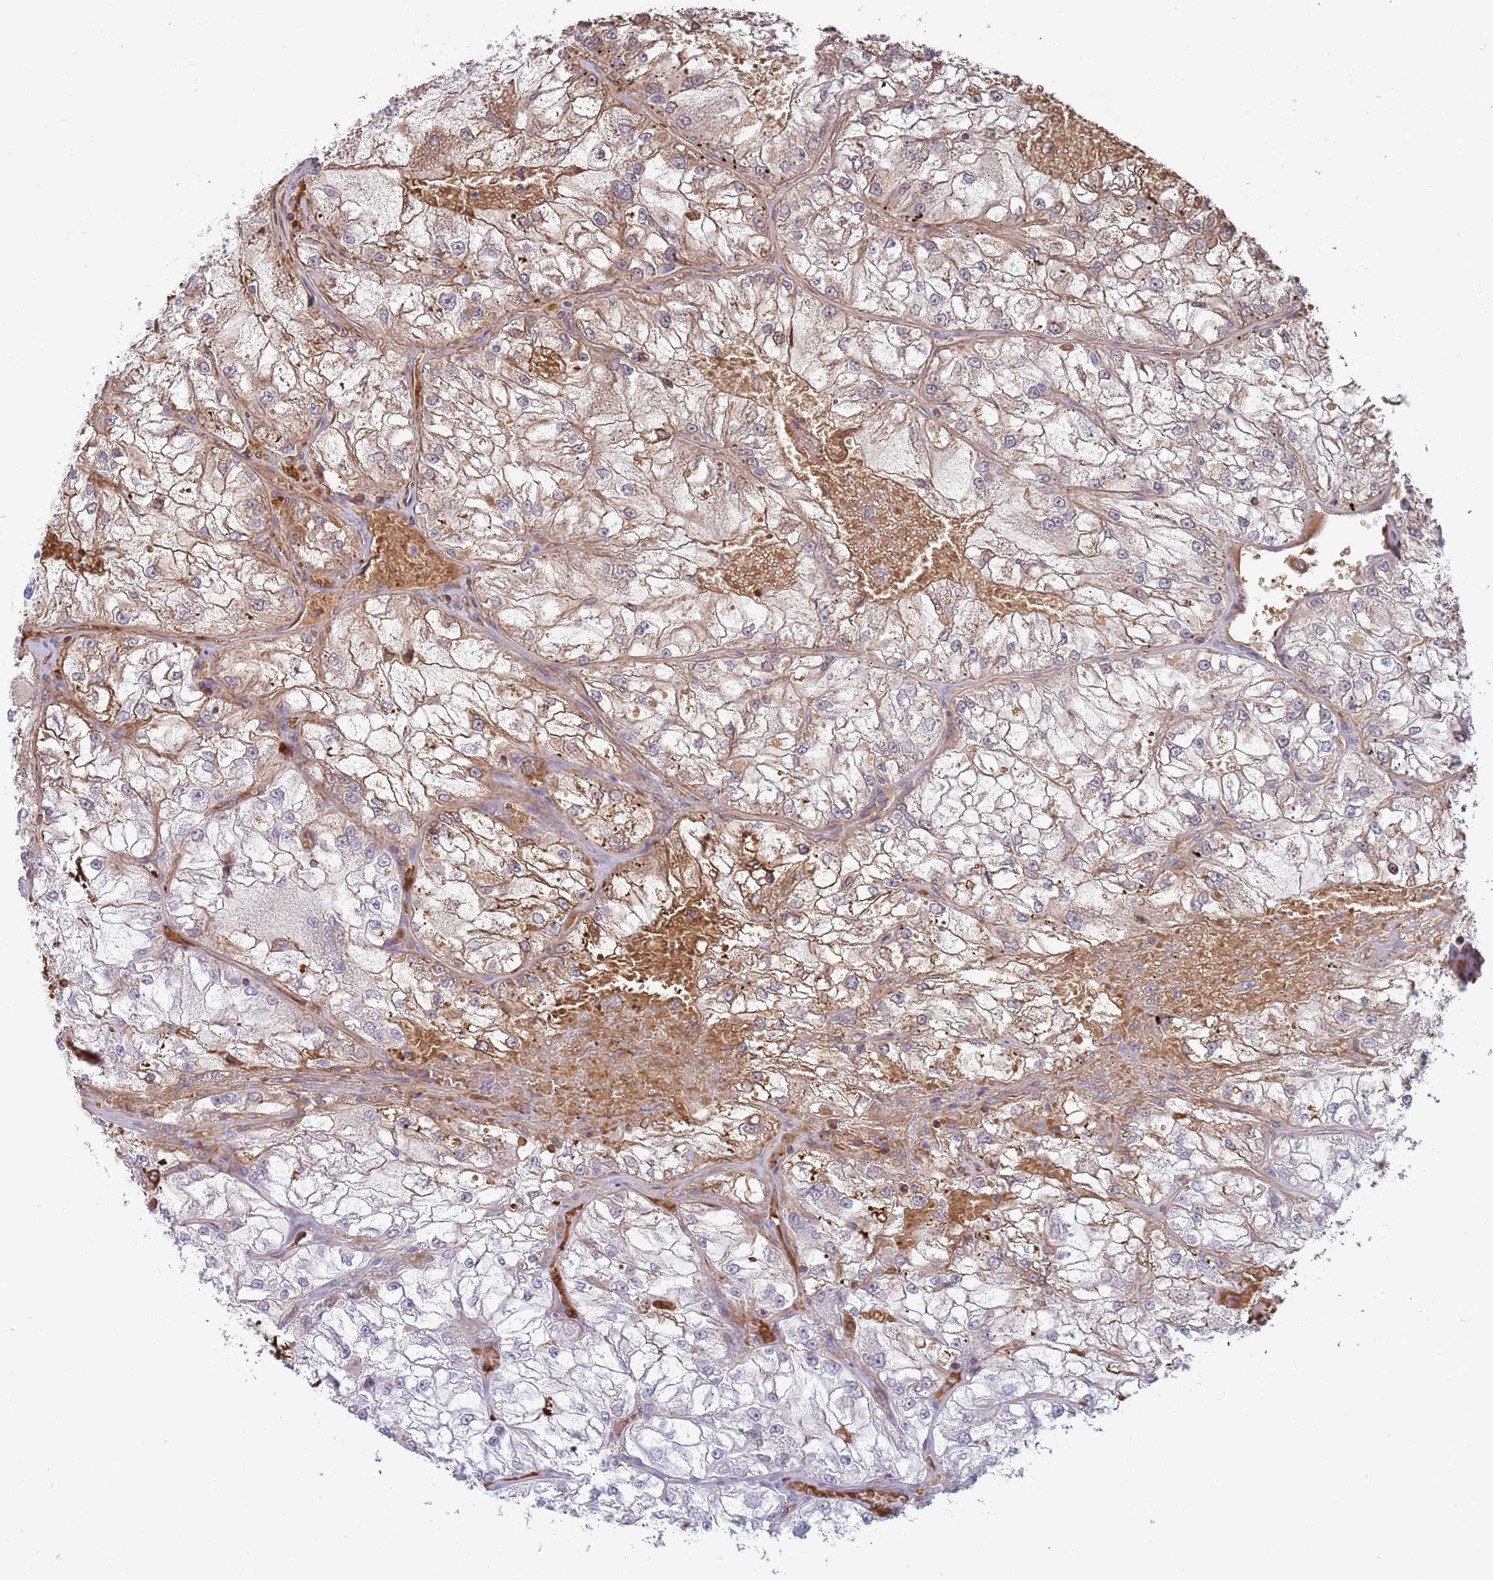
{"staining": {"intensity": "moderate", "quantity": "<25%", "location": "cytoplasmic/membranous"}, "tissue": "renal cancer", "cell_type": "Tumor cells", "image_type": "cancer", "snomed": [{"axis": "morphology", "description": "Adenocarcinoma, NOS"}, {"axis": "topography", "description": "Kidney"}], "caption": "A high-resolution histopathology image shows IHC staining of renal adenocarcinoma, which reveals moderate cytoplasmic/membranous expression in about <25% of tumor cells.", "gene": "LYPD6B", "patient": {"sex": "female", "age": 72}}